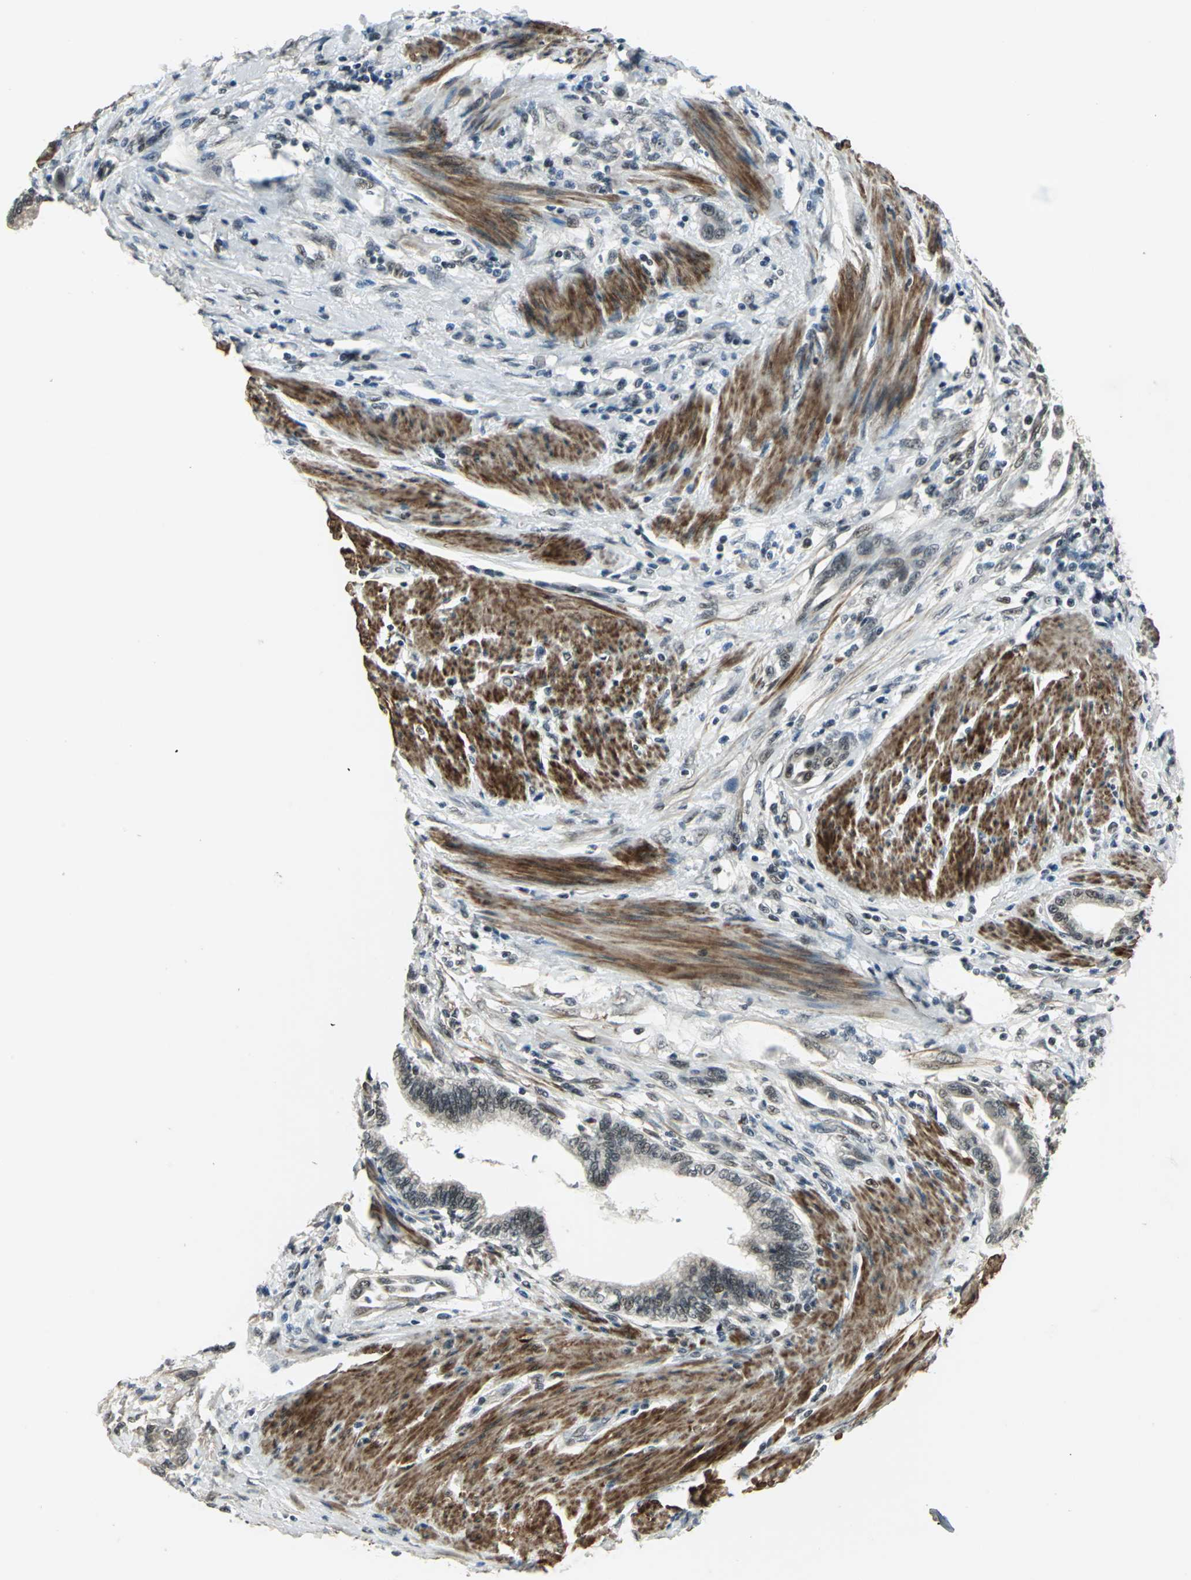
{"staining": {"intensity": "weak", "quantity": "25%-75%", "location": "cytoplasmic/membranous,nuclear"}, "tissue": "pancreatic cancer", "cell_type": "Tumor cells", "image_type": "cancer", "snomed": [{"axis": "morphology", "description": "Adenocarcinoma, NOS"}, {"axis": "topography", "description": "Pancreas"}], "caption": "IHC (DAB (3,3'-diaminobenzidine)) staining of human pancreatic cancer reveals weak cytoplasmic/membranous and nuclear protein positivity in about 25%-75% of tumor cells.", "gene": "MTA1", "patient": {"sex": "female", "age": 64}}